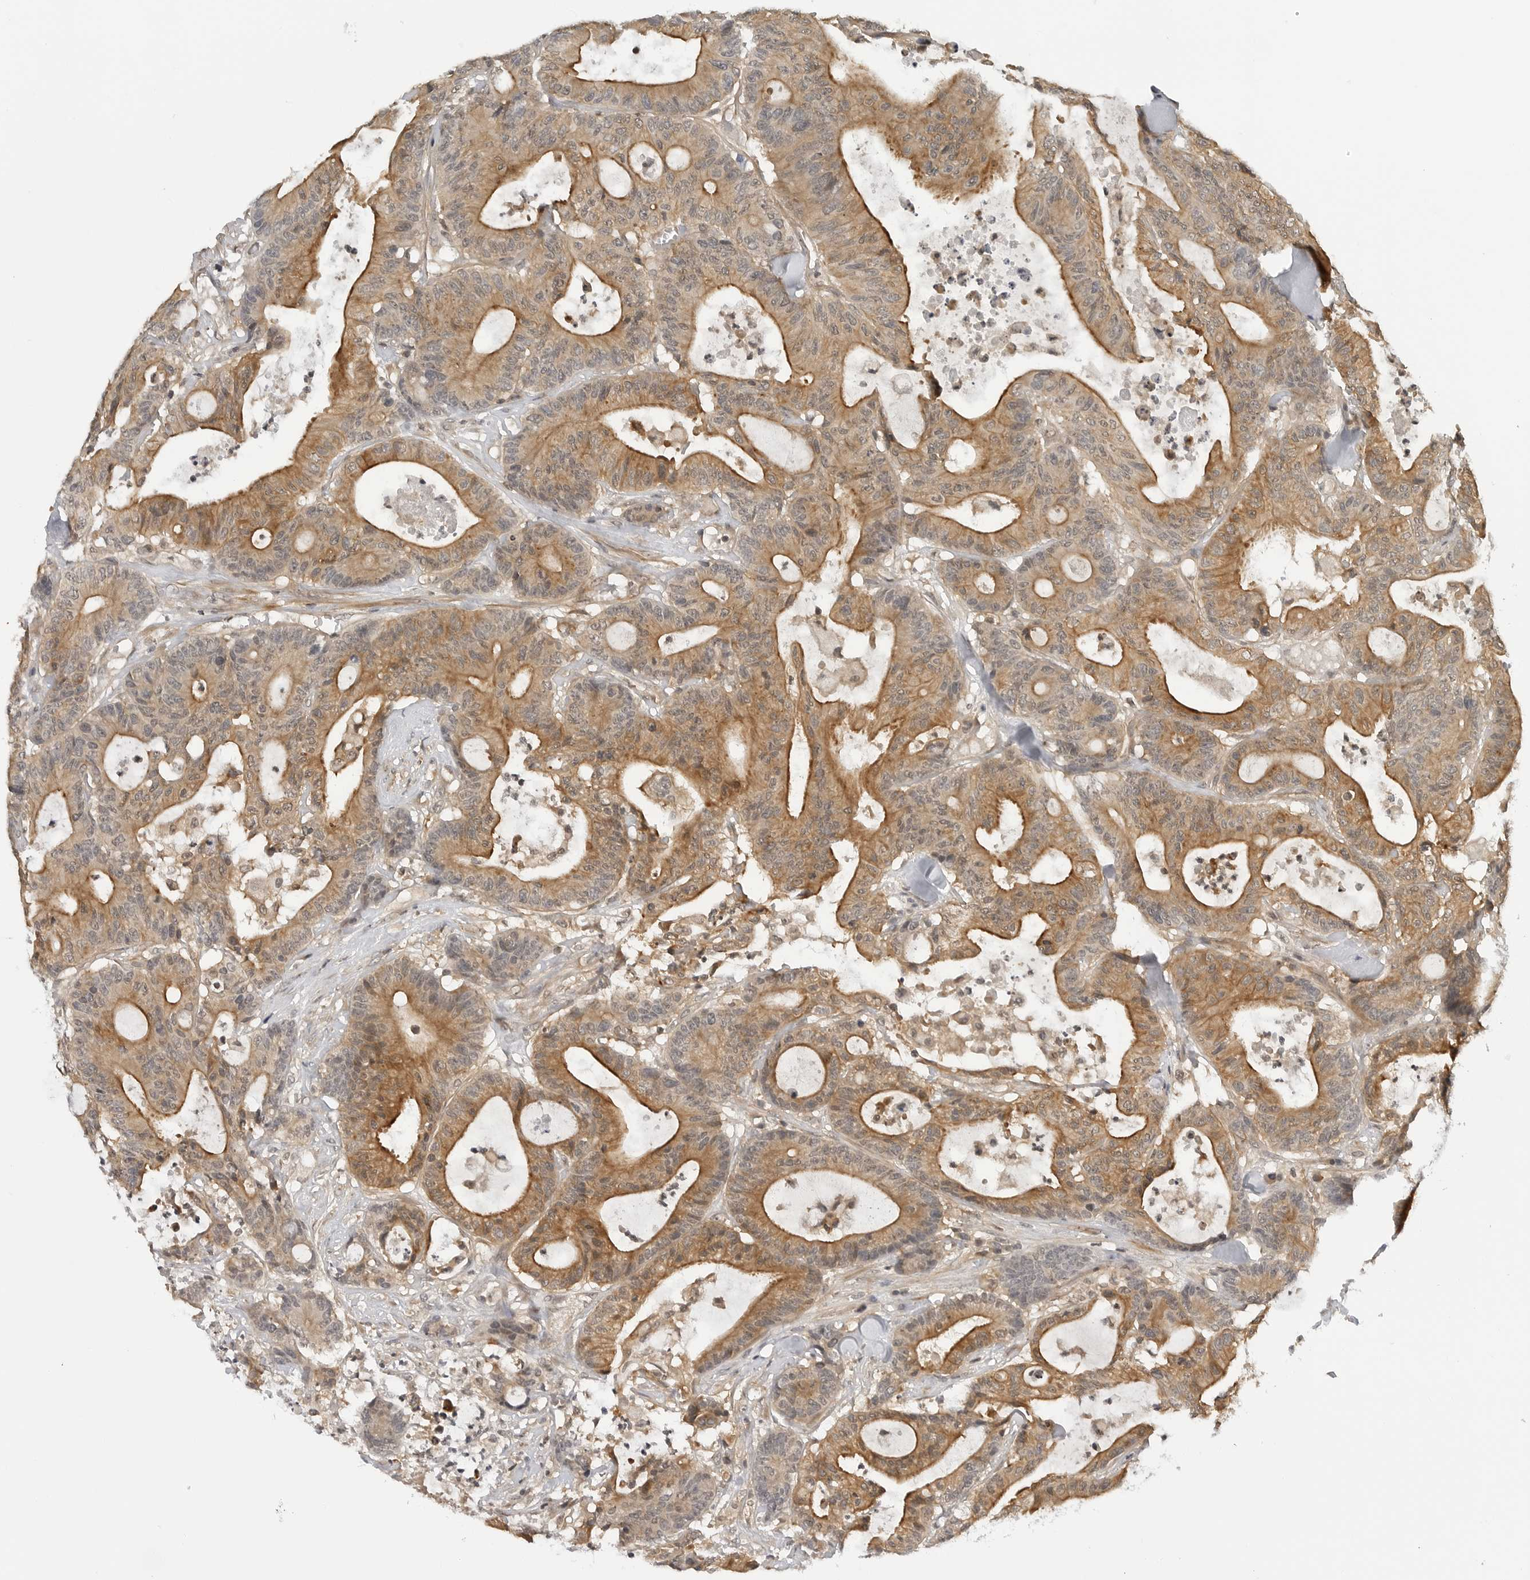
{"staining": {"intensity": "moderate", "quantity": ">75%", "location": "cytoplasmic/membranous"}, "tissue": "colorectal cancer", "cell_type": "Tumor cells", "image_type": "cancer", "snomed": [{"axis": "morphology", "description": "Adenocarcinoma, NOS"}, {"axis": "topography", "description": "Colon"}], "caption": "IHC micrograph of neoplastic tissue: human colorectal cancer (adenocarcinoma) stained using IHC displays medium levels of moderate protein expression localized specifically in the cytoplasmic/membranous of tumor cells, appearing as a cytoplasmic/membranous brown color.", "gene": "MAP2K5", "patient": {"sex": "female", "age": 84}}